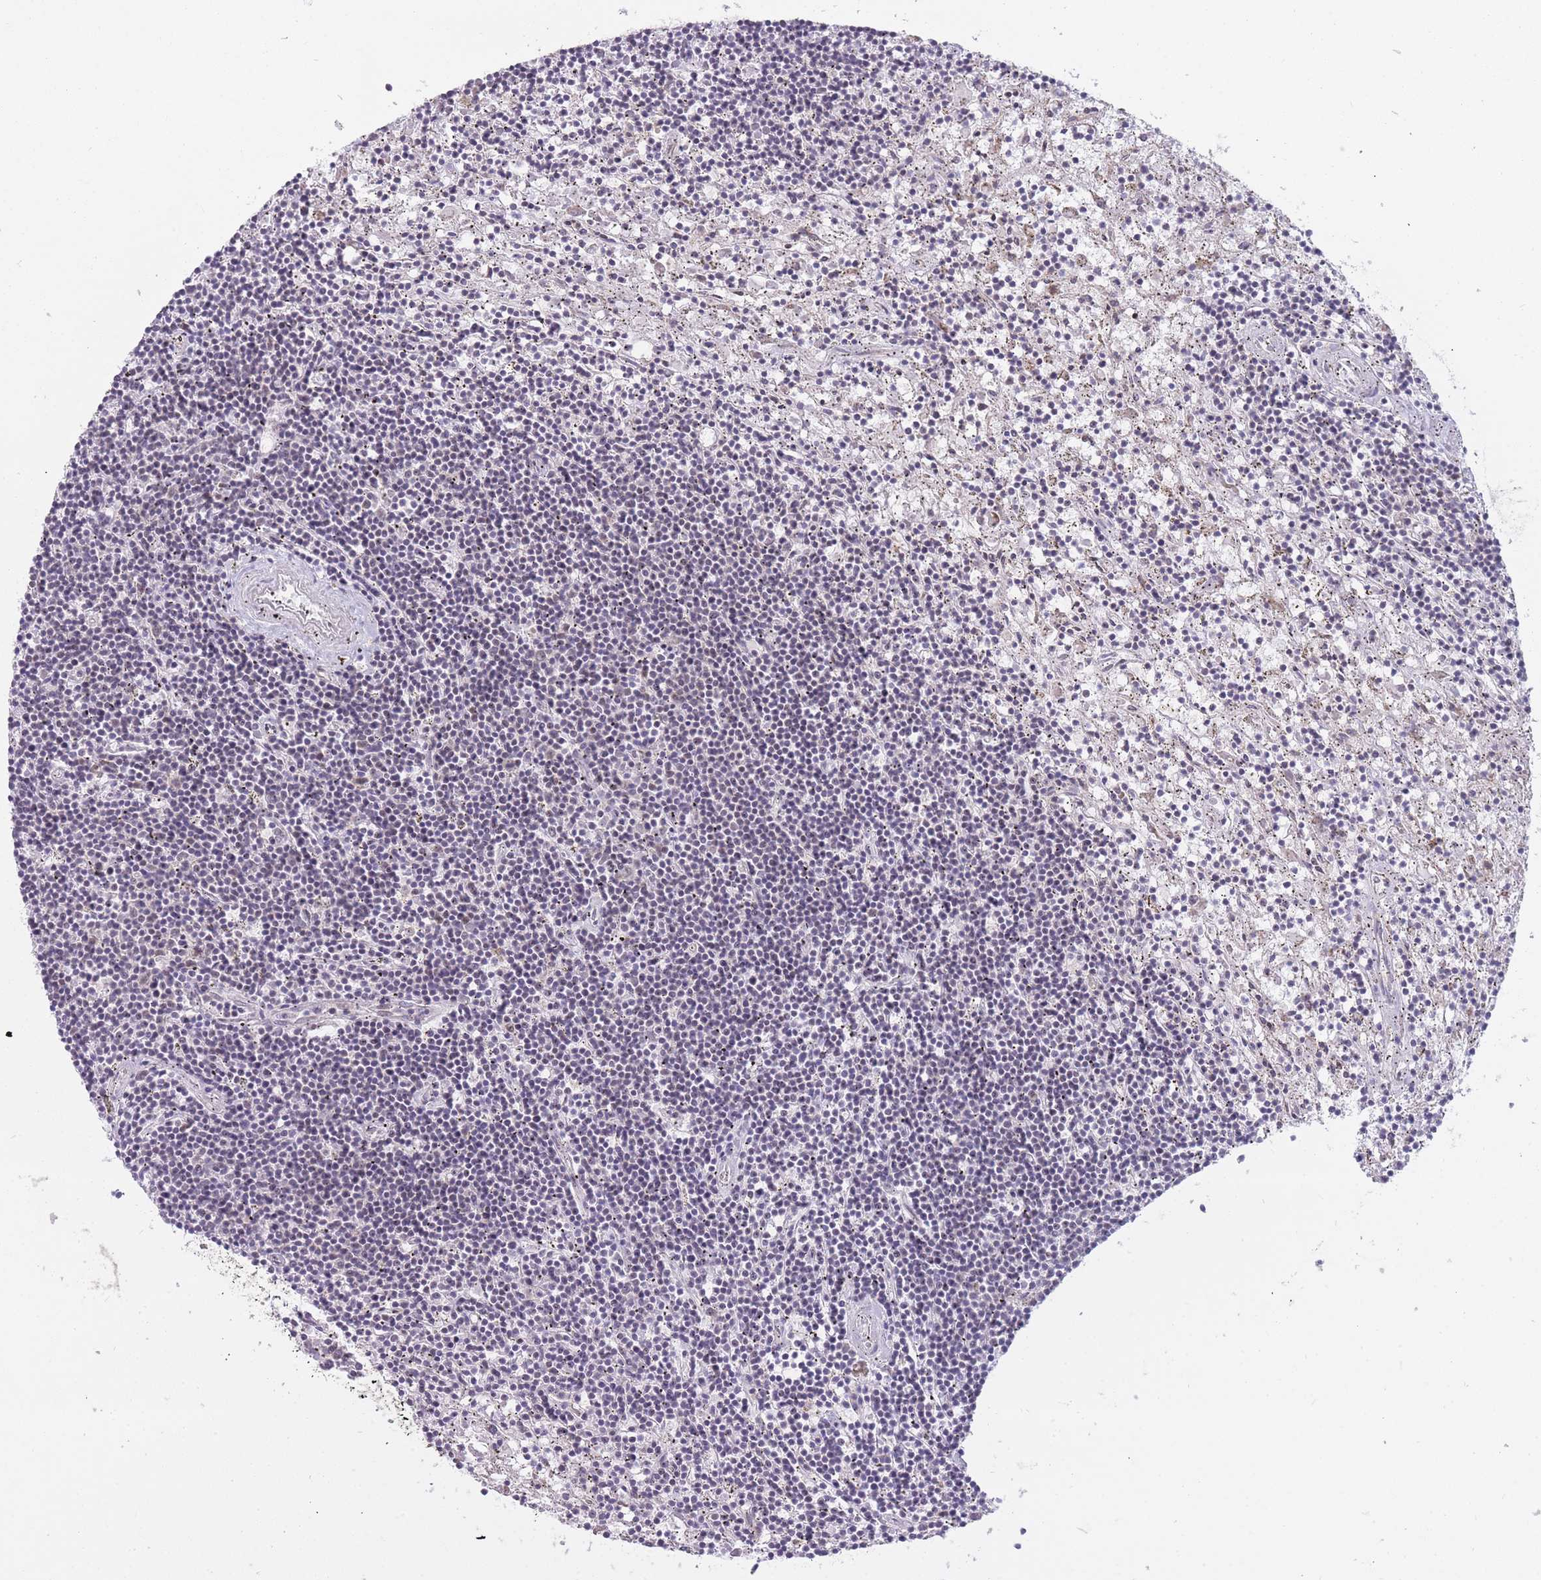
{"staining": {"intensity": "negative", "quantity": "none", "location": "none"}, "tissue": "lymphoma", "cell_type": "Tumor cells", "image_type": "cancer", "snomed": [{"axis": "morphology", "description": "Malignant lymphoma, non-Hodgkin's type, Low grade"}, {"axis": "topography", "description": "Spleen"}], "caption": "The image exhibits no staining of tumor cells in malignant lymphoma, non-Hodgkin's type (low-grade).", "gene": "DPYSL4", "patient": {"sex": "male", "age": 76}}